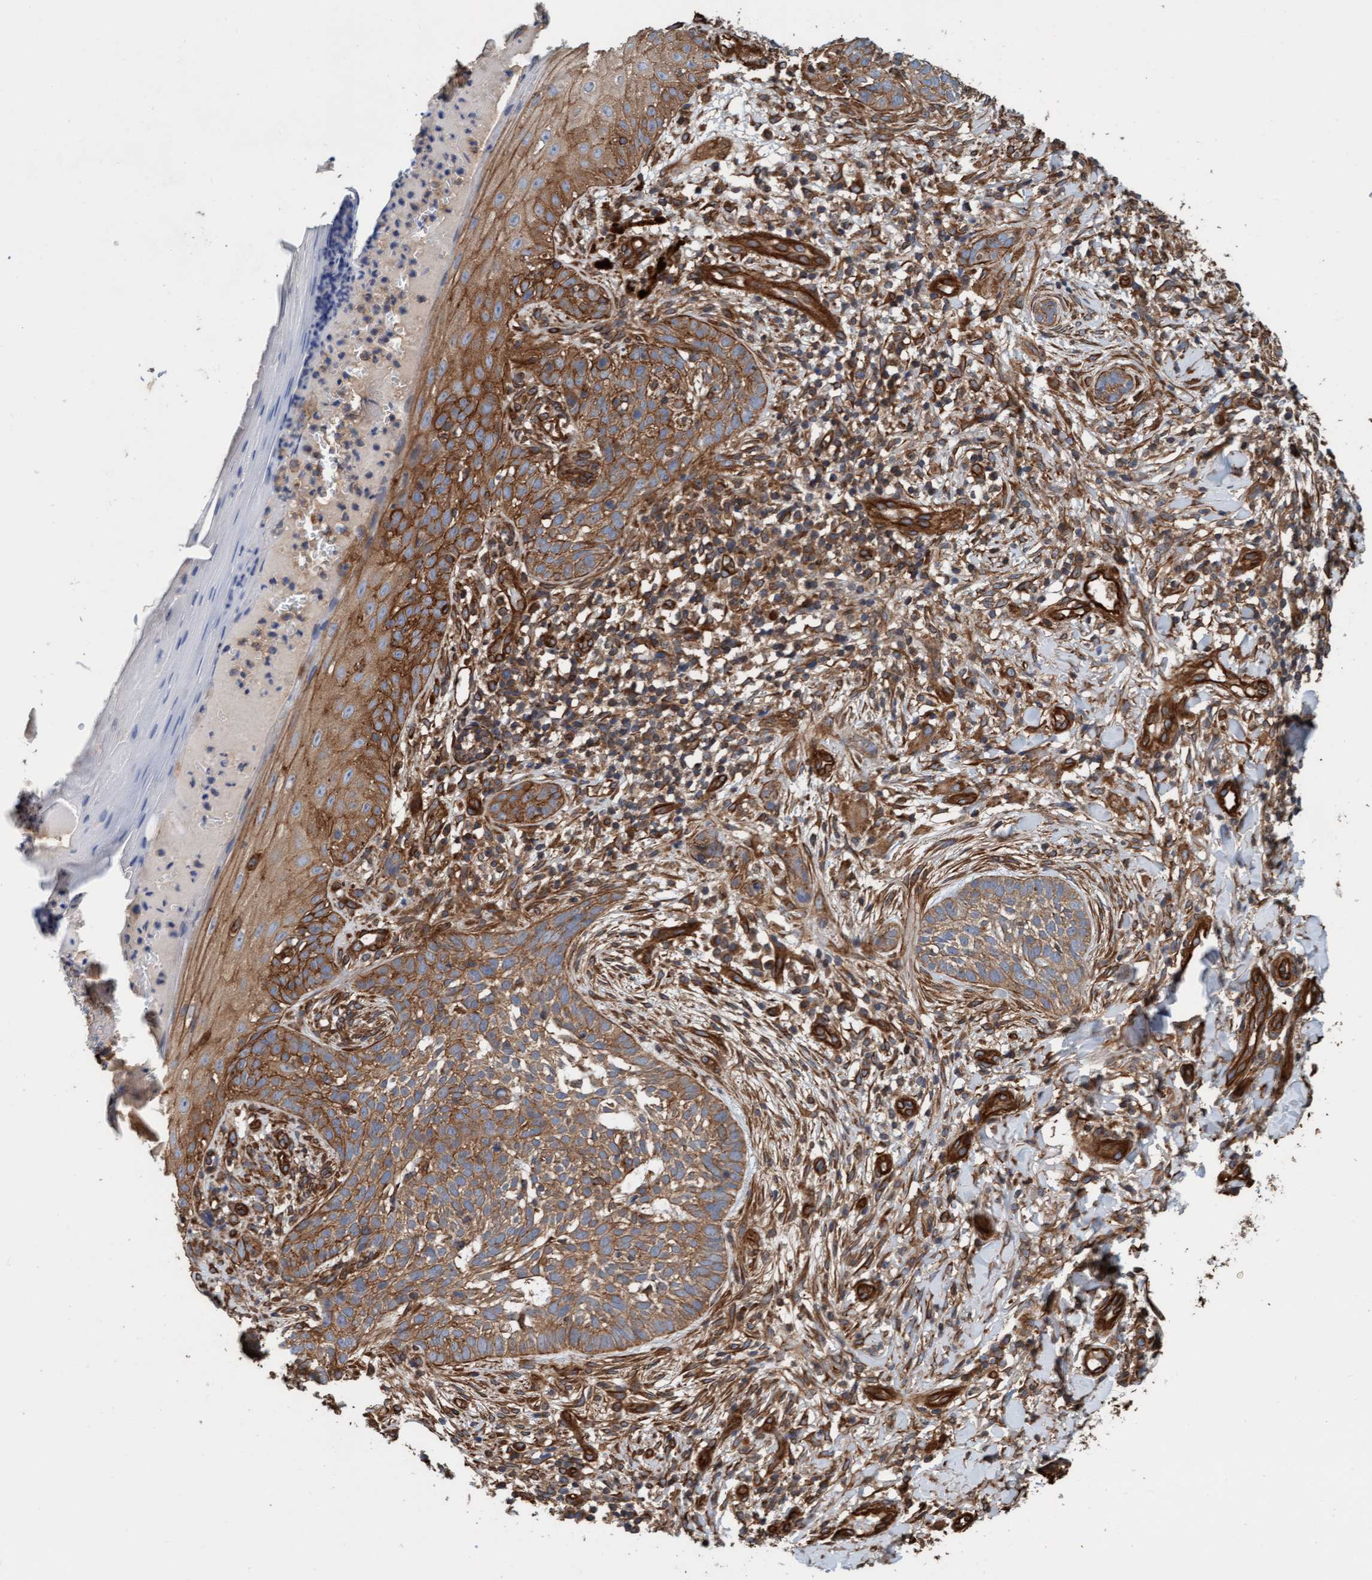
{"staining": {"intensity": "moderate", "quantity": ">75%", "location": "cytoplasmic/membranous"}, "tissue": "skin cancer", "cell_type": "Tumor cells", "image_type": "cancer", "snomed": [{"axis": "morphology", "description": "Normal tissue, NOS"}, {"axis": "morphology", "description": "Basal cell carcinoma"}, {"axis": "topography", "description": "Skin"}], "caption": "Protein expression analysis of skin basal cell carcinoma reveals moderate cytoplasmic/membranous expression in approximately >75% of tumor cells. The protein is shown in brown color, while the nuclei are stained blue.", "gene": "STXBP4", "patient": {"sex": "male", "age": 67}}